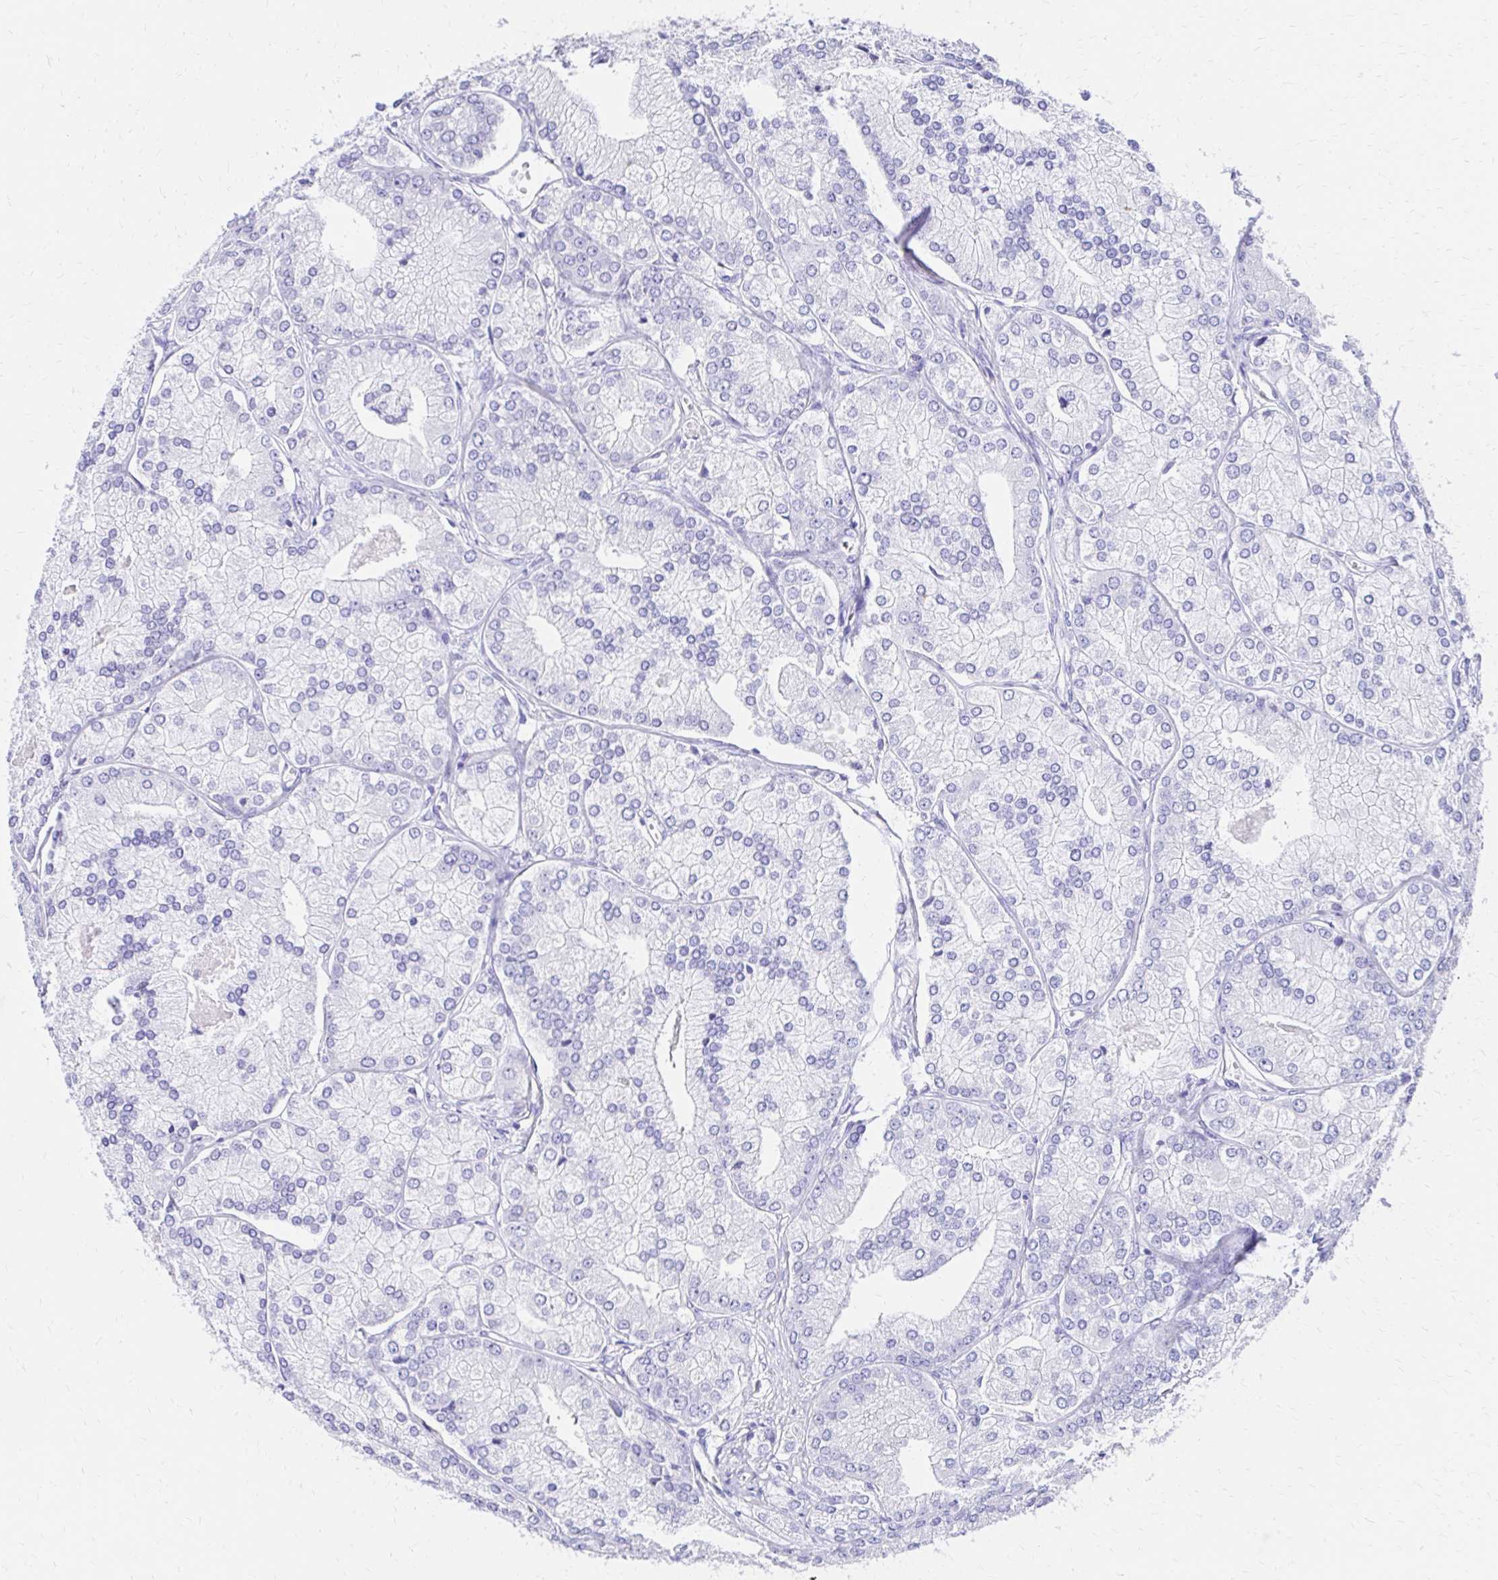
{"staining": {"intensity": "negative", "quantity": "none", "location": "none"}, "tissue": "prostate cancer", "cell_type": "Tumor cells", "image_type": "cancer", "snomed": [{"axis": "morphology", "description": "Adenocarcinoma, High grade"}, {"axis": "topography", "description": "Prostate"}], "caption": "Immunohistochemistry (IHC) image of neoplastic tissue: human high-grade adenocarcinoma (prostate) stained with DAB demonstrates no significant protein expression in tumor cells. Brightfield microscopy of immunohistochemistry (IHC) stained with DAB (brown) and hematoxylin (blue), captured at high magnification.", "gene": "S100G", "patient": {"sex": "male", "age": 61}}